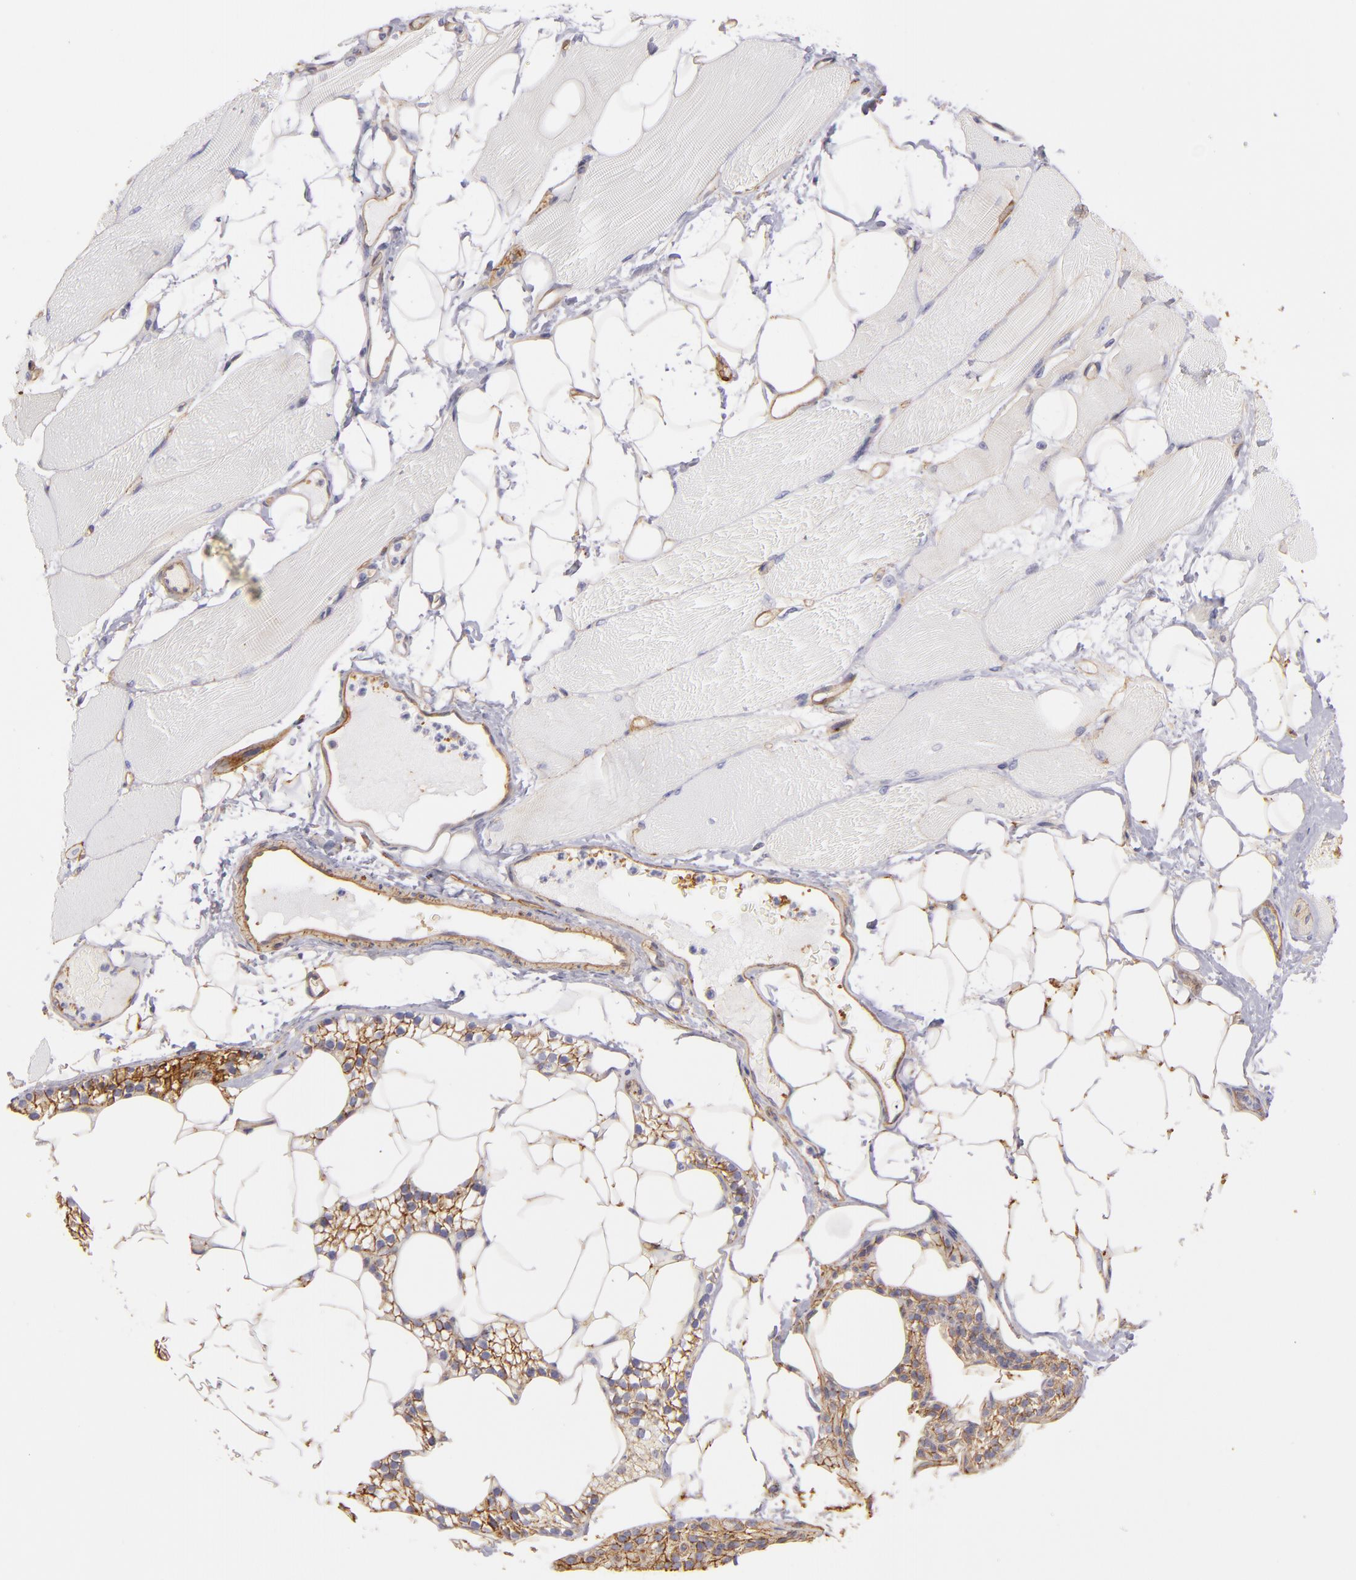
{"staining": {"intensity": "negative", "quantity": "none", "location": "none"}, "tissue": "skeletal muscle", "cell_type": "Myocytes", "image_type": "normal", "snomed": [{"axis": "morphology", "description": "Normal tissue, NOS"}, {"axis": "topography", "description": "Skeletal muscle"}, {"axis": "topography", "description": "Parathyroid gland"}], "caption": "The immunohistochemistry histopathology image has no significant staining in myocytes of skeletal muscle.", "gene": "CD151", "patient": {"sex": "female", "age": 37}}